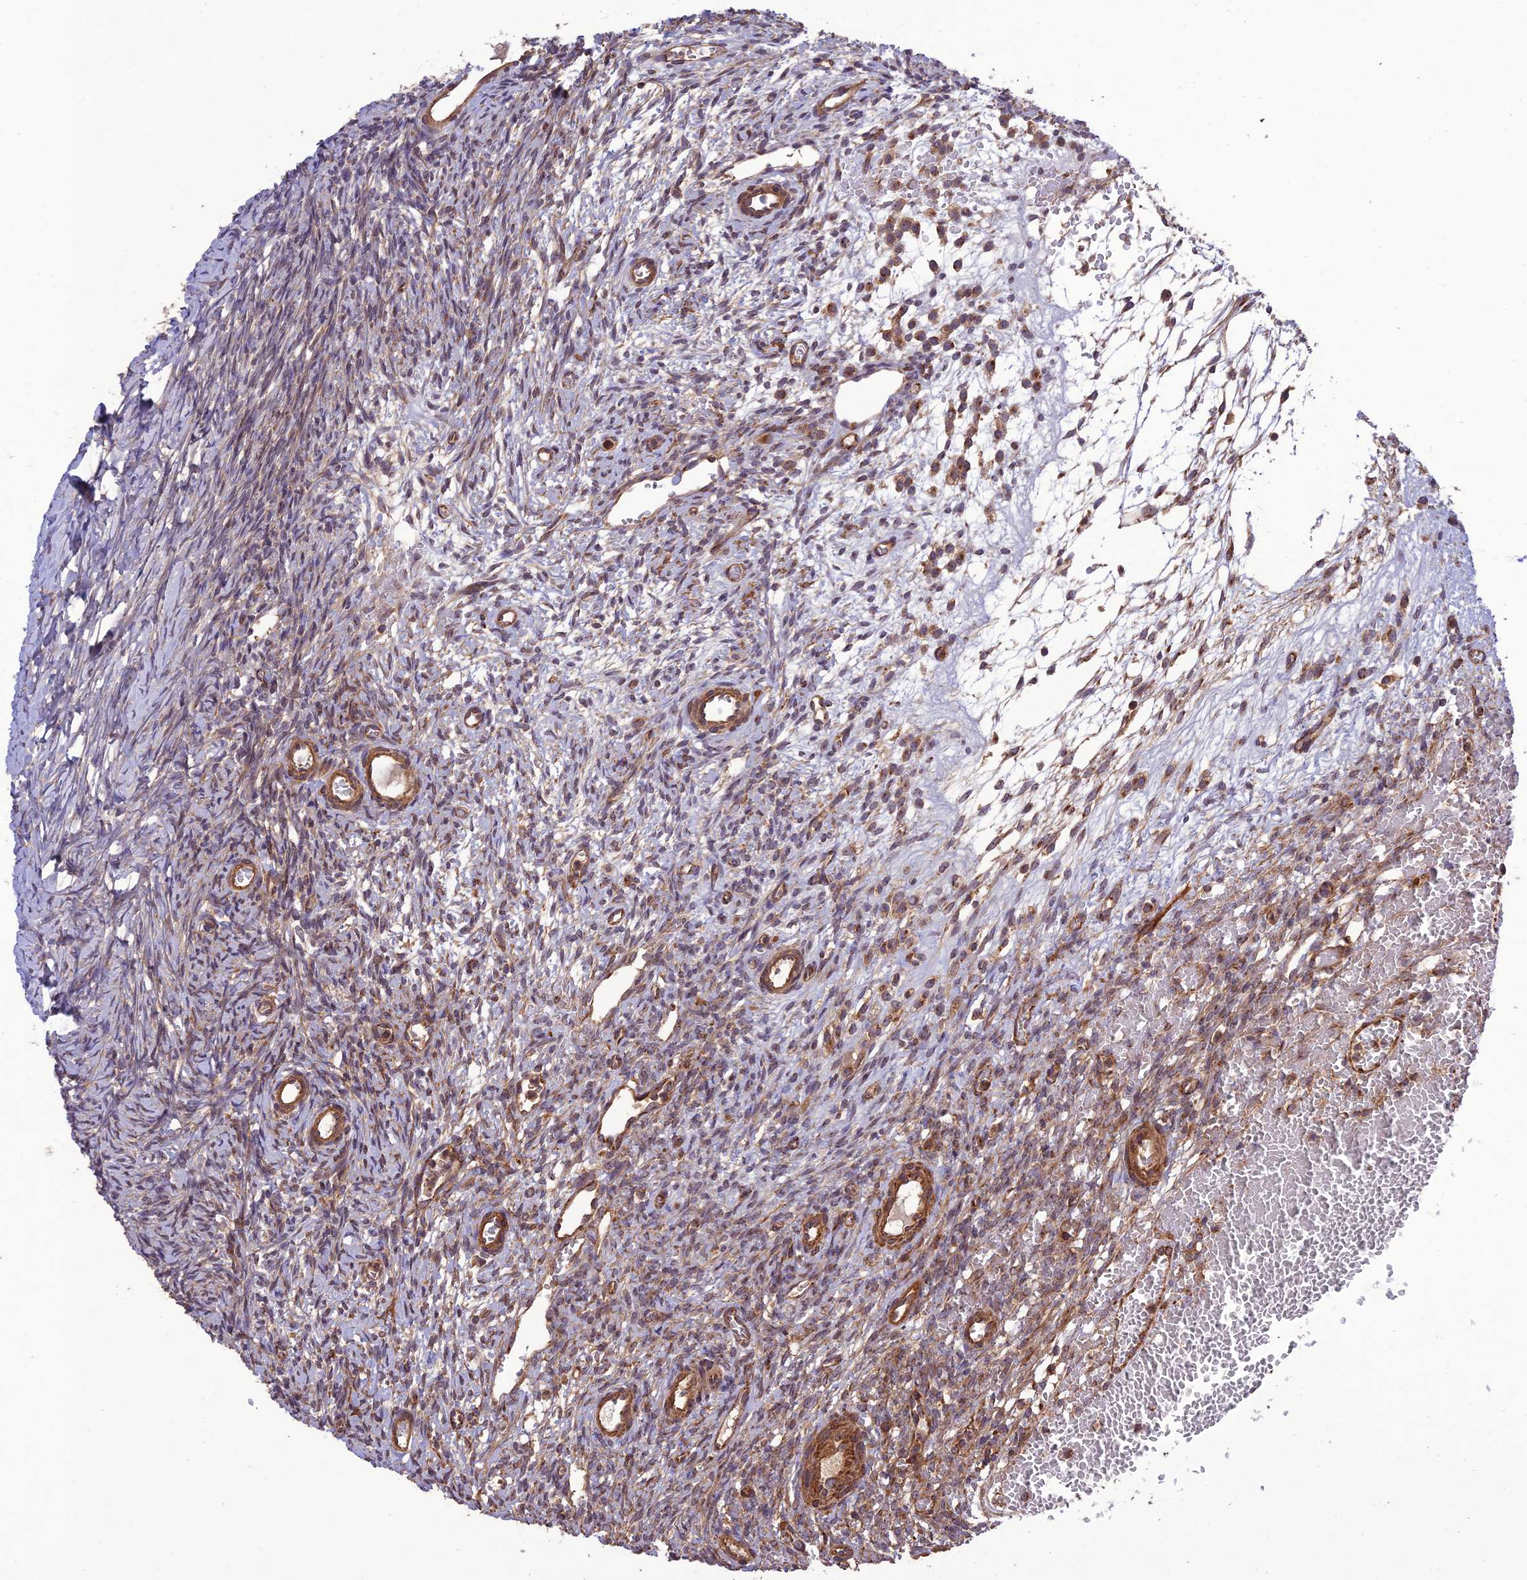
{"staining": {"intensity": "moderate", "quantity": "25%-75%", "location": "cytoplasmic/membranous"}, "tissue": "ovary", "cell_type": "Ovarian stroma cells", "image_type": "normal", "snomed": [{"axis": "morphology", "description": "Normal tissue, NOS"}, {"axis": "topography", "description": "Ovary"}], "caption": "Immunohistochemistry (IHC) photomicrograph of normal ovary: ovary stained using IHC exhibits medium levels of moderate protein expression localized specifically in the cytoplasmic/membranous of ovarian stroma cells, appearing as a cytoplasmic/membranous brown color.", "gene": "TMEM131L", "patient": {"sex": "female", "age": 39}}